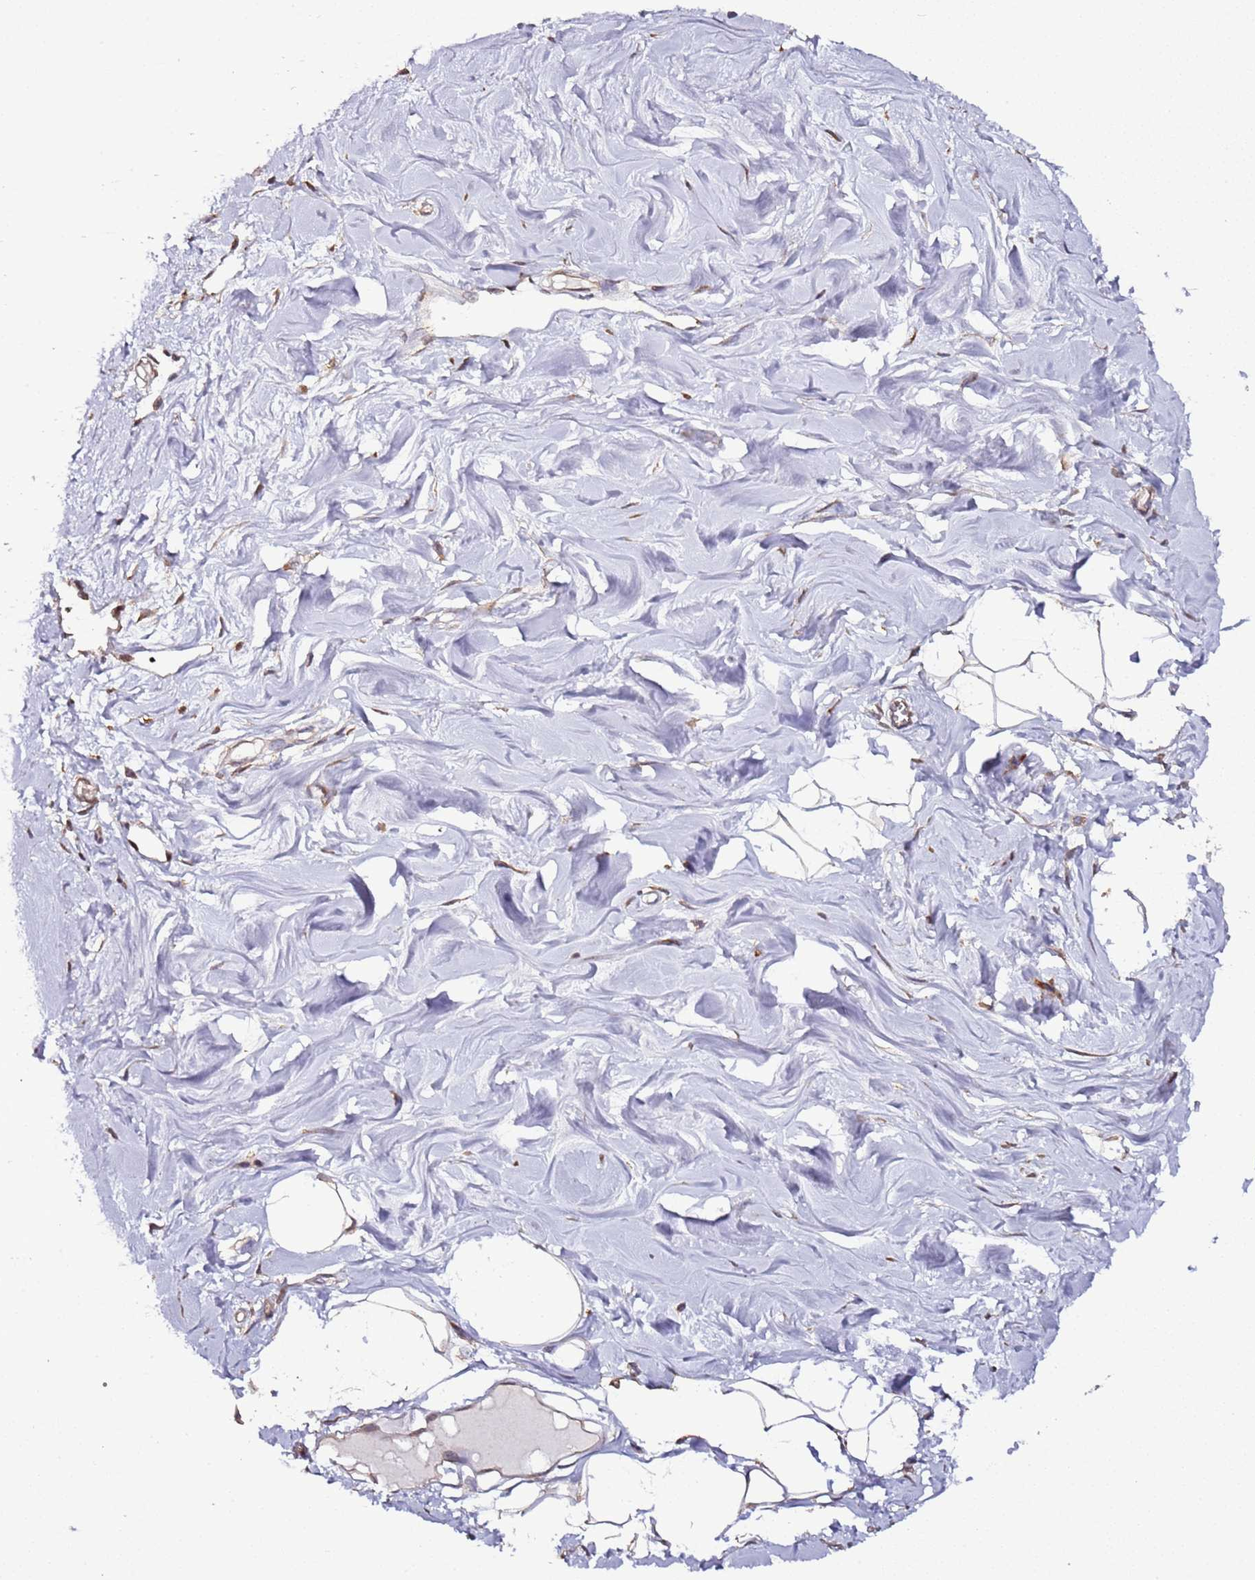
{"staining": {"intensity": "negative", "quantity": "none", "location": "none"}, "tissue": "breast", "cell_type": "Adipocytes", "image_type": "normal", "snomed": [{"axis": "morphology", "description": "Normal tissue, NOS"}, {"axis": "topography", "description": "Breast"}], "caption": "The immunohistochemistry micrograph has no significant positivity in adipocytes of breast. (Immunohistochemistry (ihc), brightfield microscopy, high magnification).", "gene": "SLC41A3", "patient": {"sex": "female", "age": 27}}